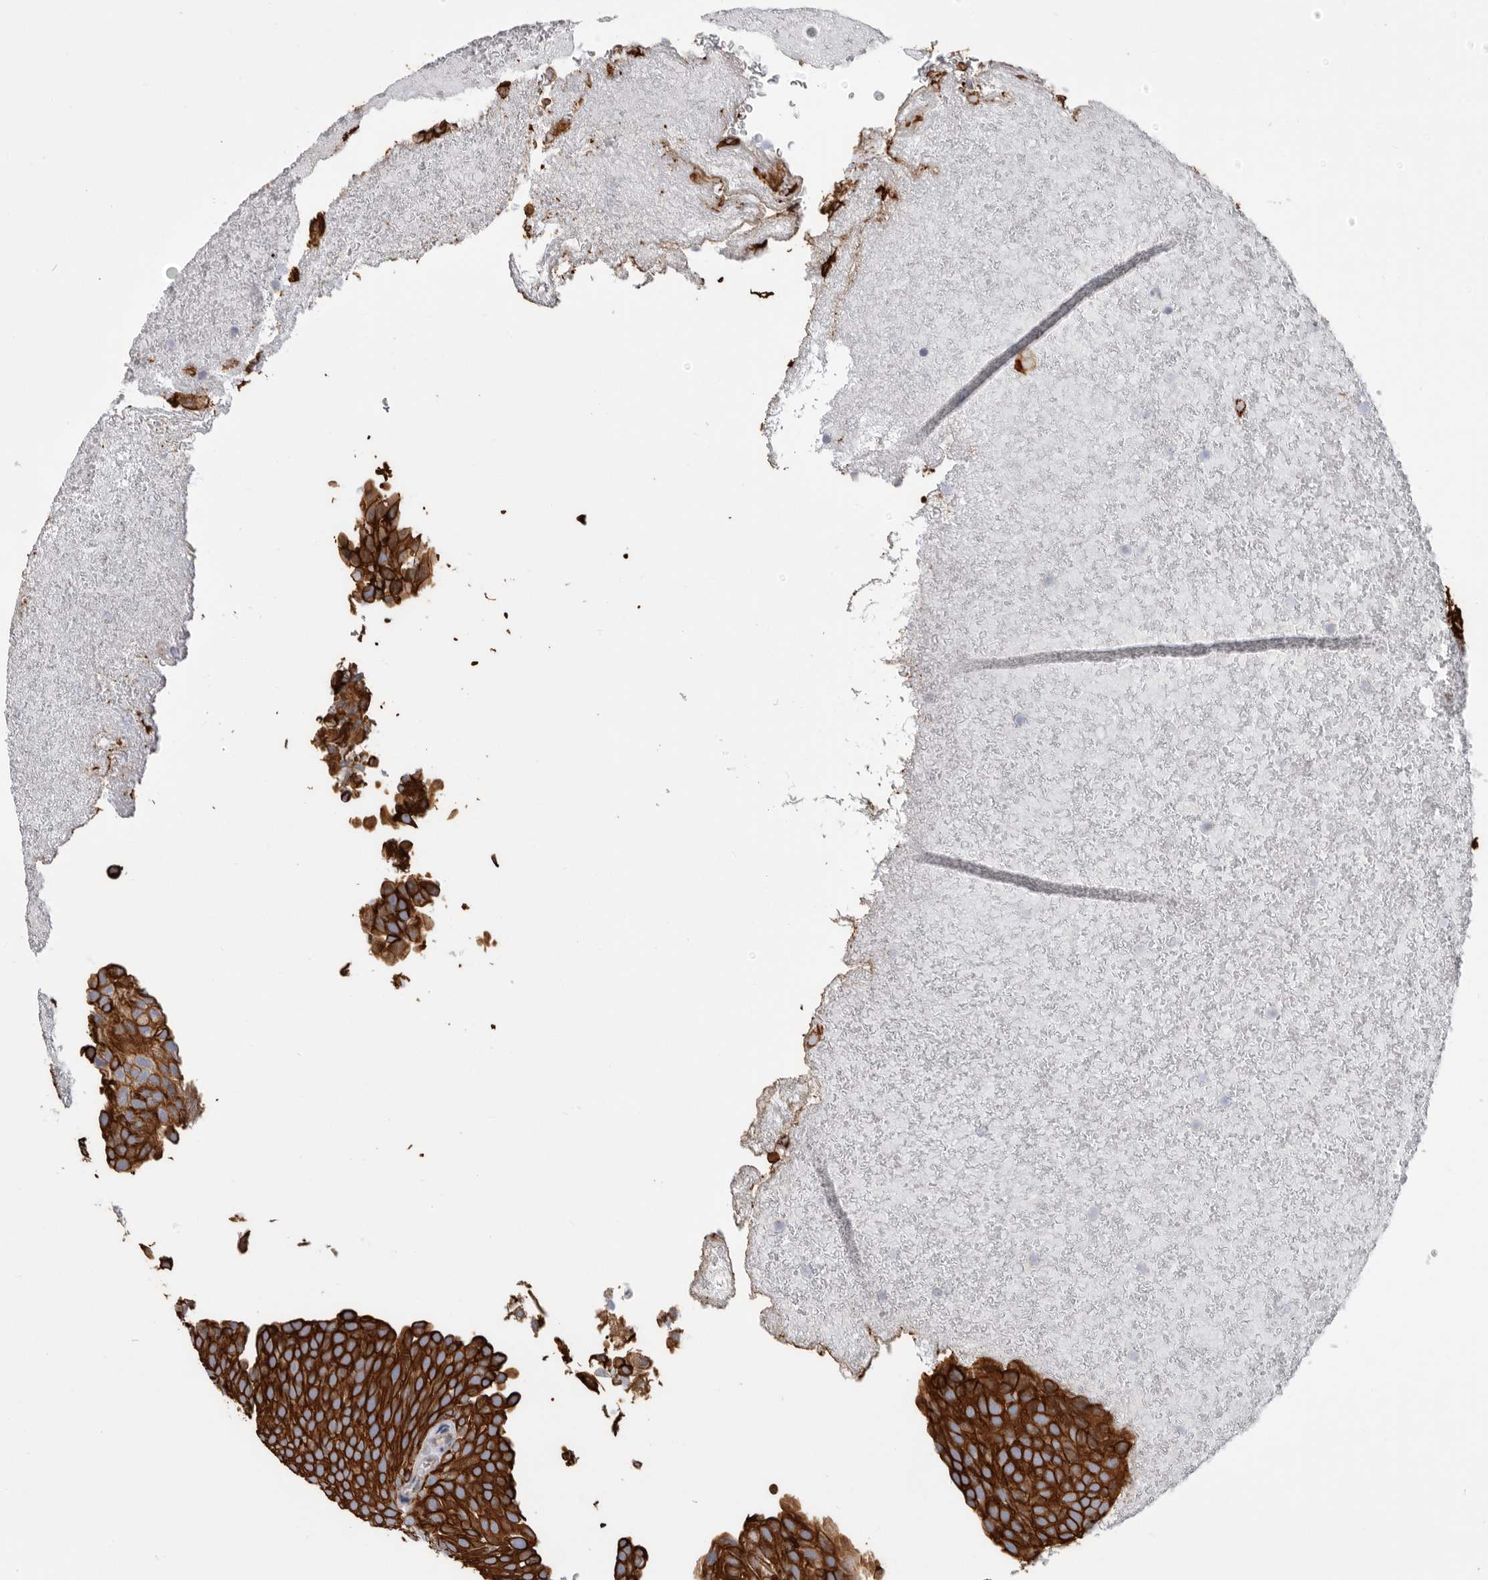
{"staining": {"intensity": "strong", "quantity": ">75%", "location": "cytoplasmic/membranous"}, "tissue": "urothelial cancer", "cell_type": "Tumor cells", "image_type": "cancer", "snomed": [{"axis": "morphology", "description": "Urothelial carcinoma, Low grade"}, {"axis": "topography", "description": "Urinary bladder"}], "caption": "Immunohistochemical staining of urothelial carcinoma (low-grade) displays strong cytoplasmic/membranous protein staining in approximately >75% of tumor cells. Ihc stains the protein in brown and the nuclei are stained blue.", "gene": "MTFR1L", "patient": {"sex": "male", "age": 78}}